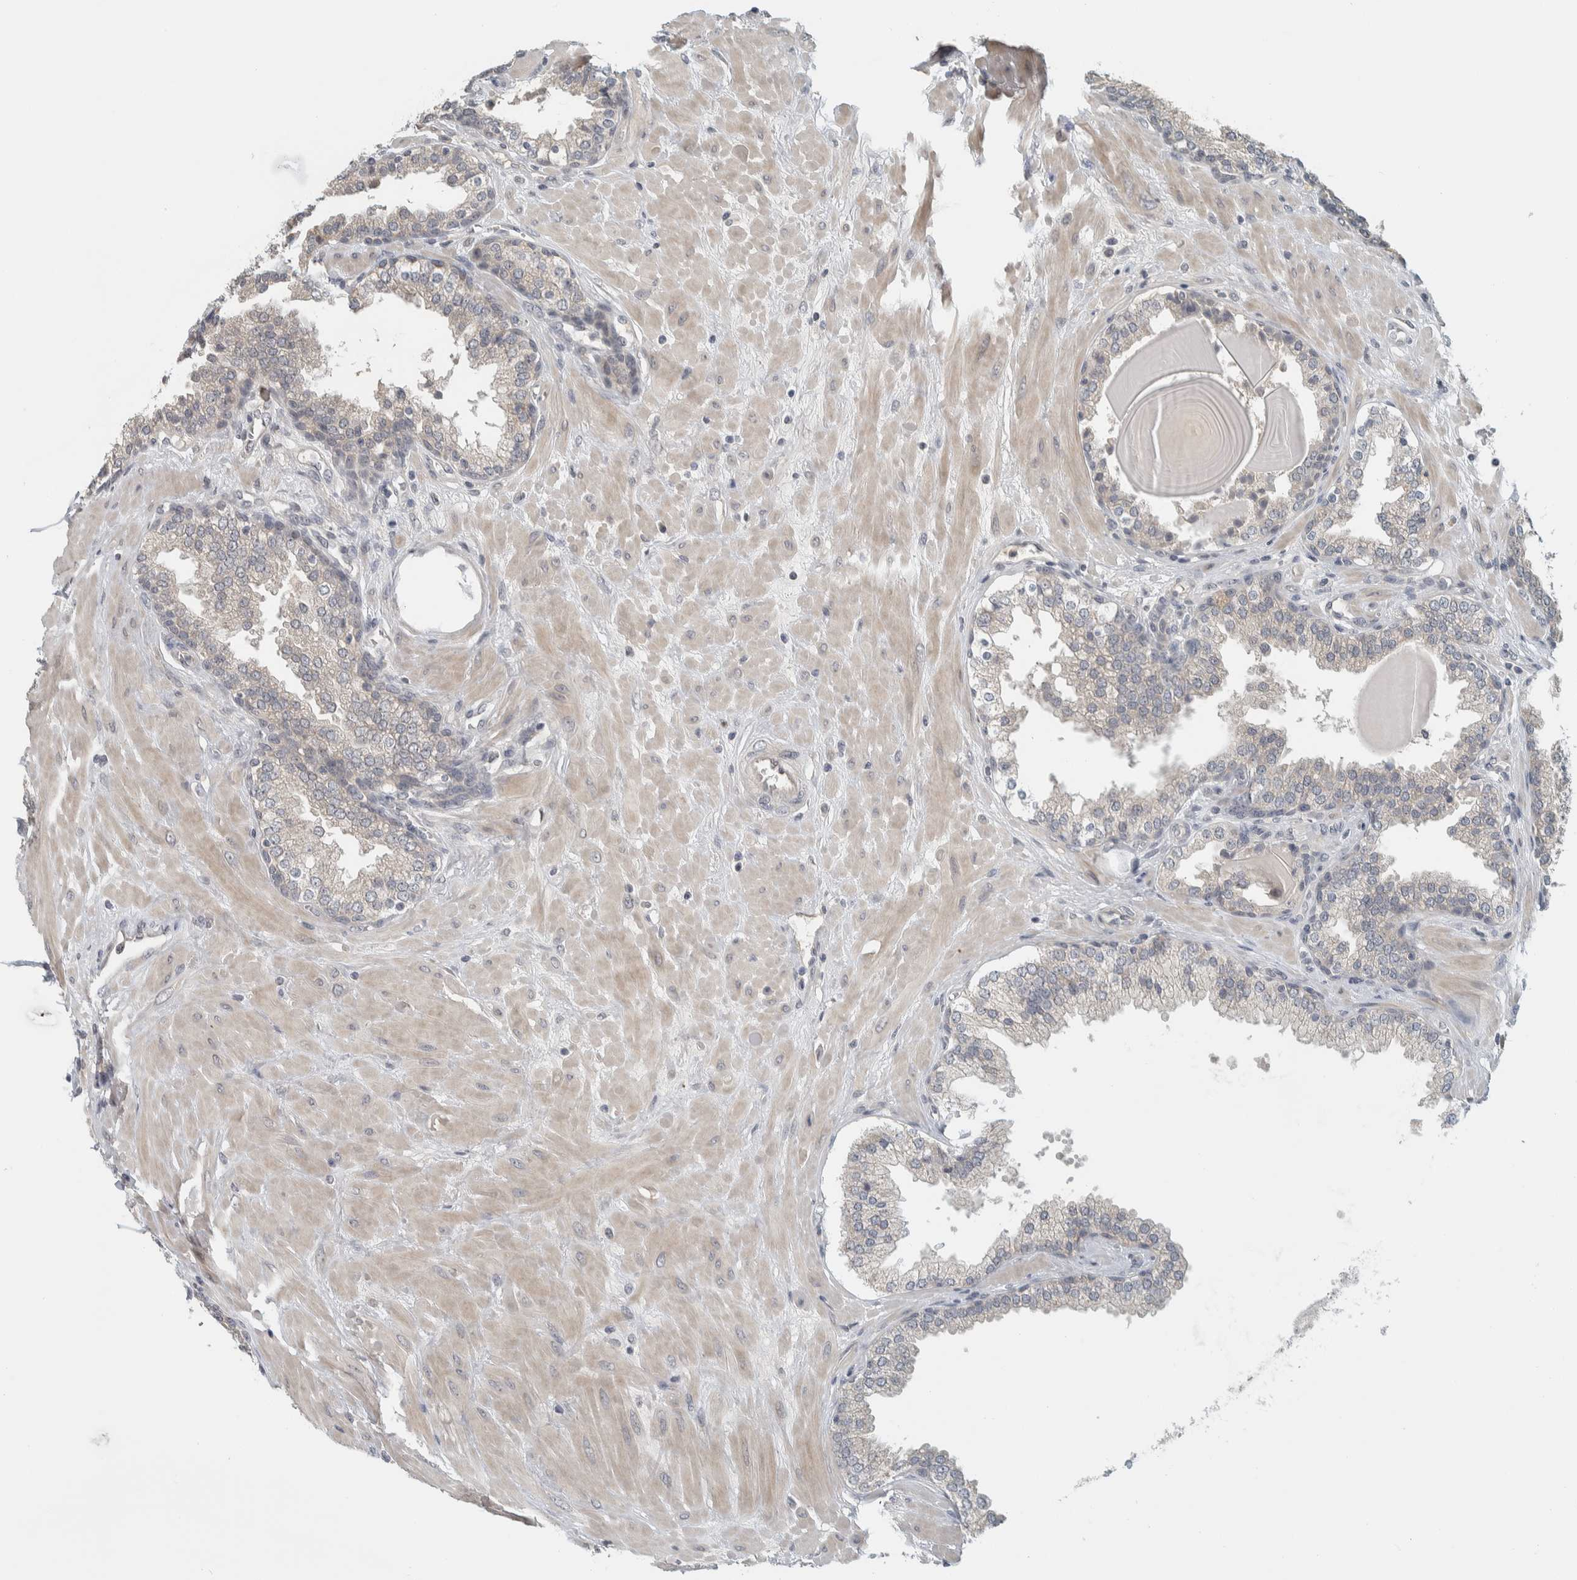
{"staining": {"intensity": "negative", "quantity": "none", "location": "none"}, "tissue": "prostate", "cell_type": "Glandular cells", "image_type": "normal", "snomed": [{"axis": "morphology", "description": "Normal tissue, NOS"}, {"axis": "topography", "description": "Prostate"}], "caption": "The image exhibits no significant expression in glandular cells of prostate.", "gene": "AFP", "patient": {"sex": "male", "age": 51}}